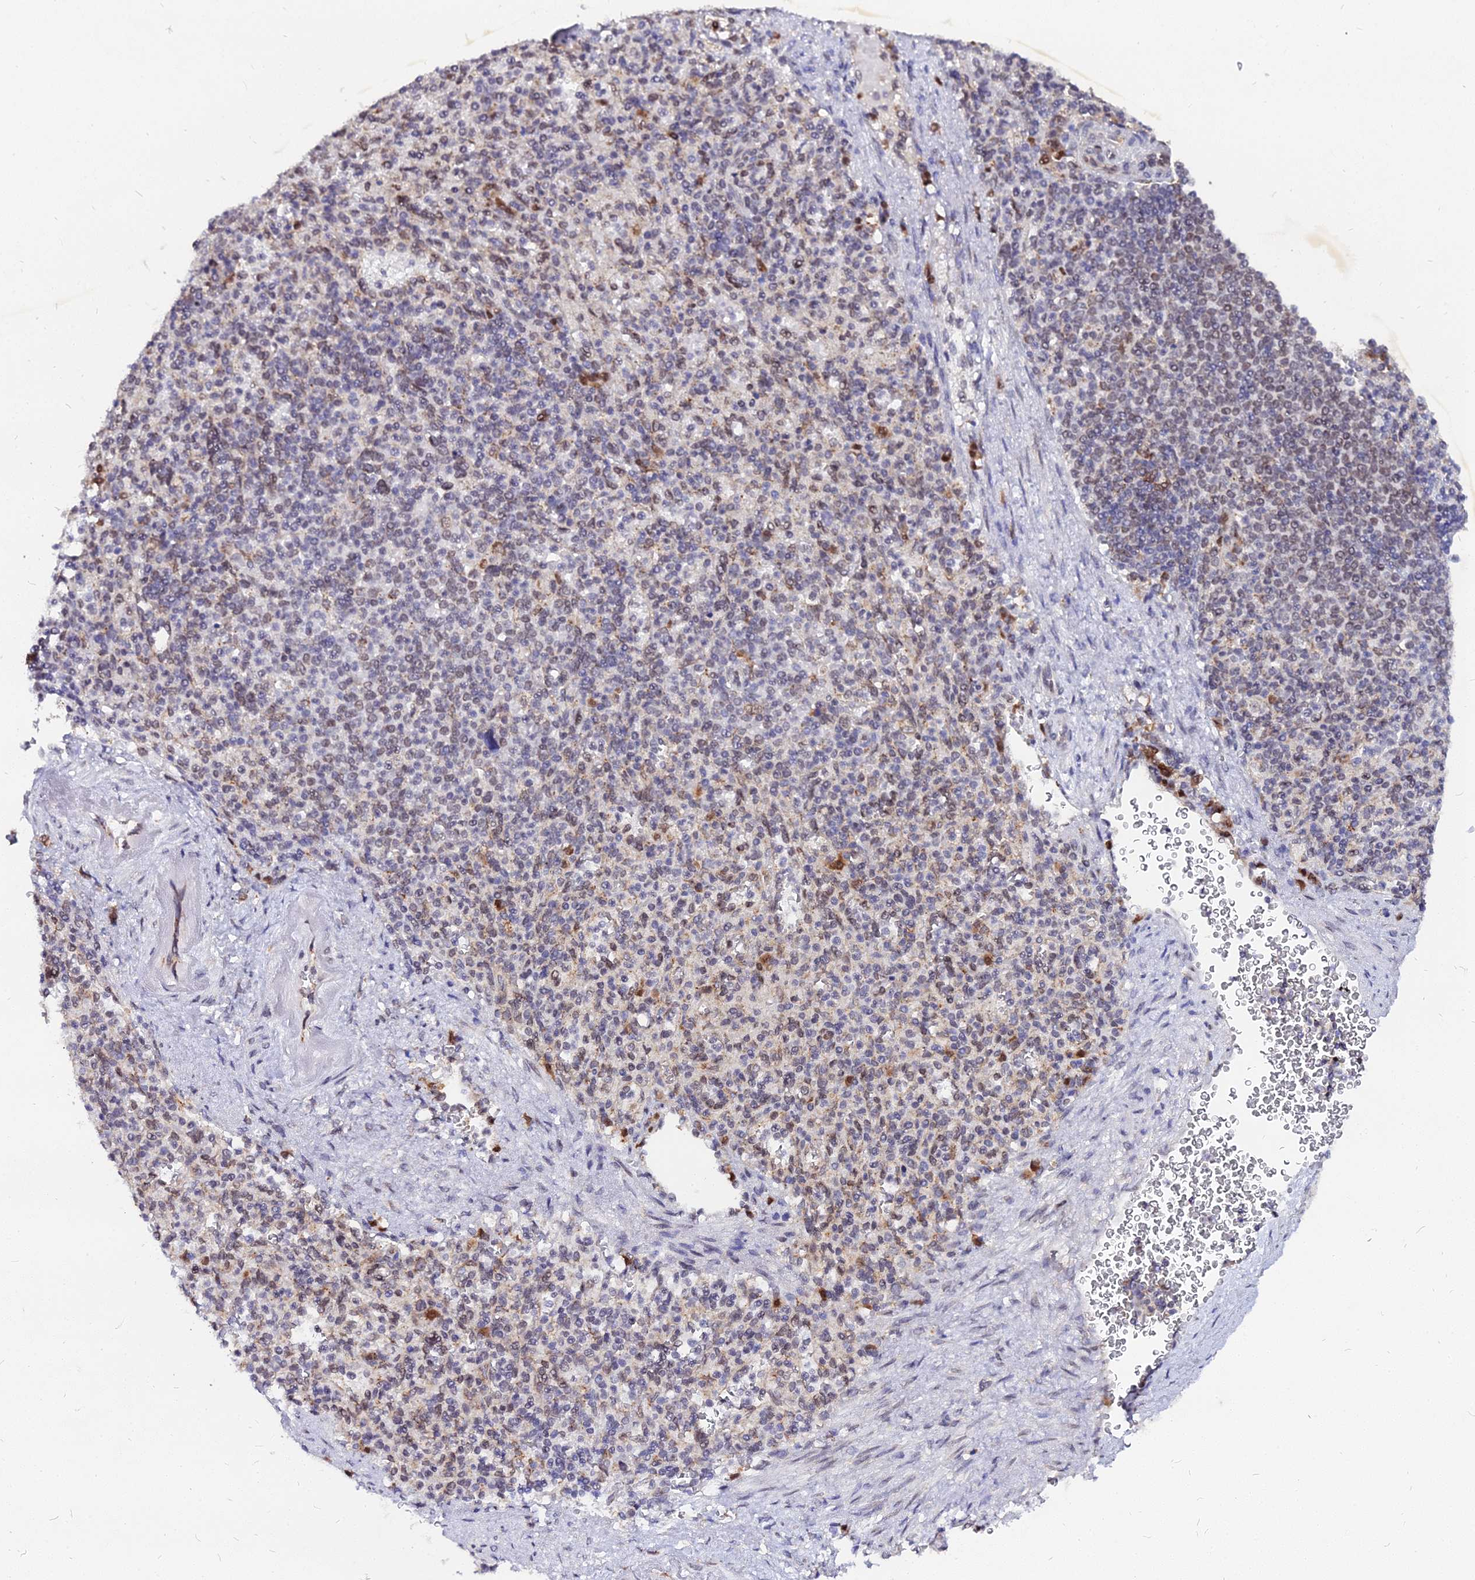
{"staining": {"intensity": "moderate", "quantity": "25%-75%", "location": "cytoplasmic/membranous,nuclear"}, "tissue": "spleen", "cell_type": "Cells in red pulp", "image_type": "normal", "snomed": [{"axis": "morphology", "description": "Normal tissue, NOS"}, {"axis": "topography", "description": "Spleen"}], "caption": "The immunohistochemical stain highlights moderate cytoplasmic/membranous,nuclear expression in cells in red pulp of normal spleen.", "gene": "RNF121", "patient": {"sex": "female", "age": 74}}